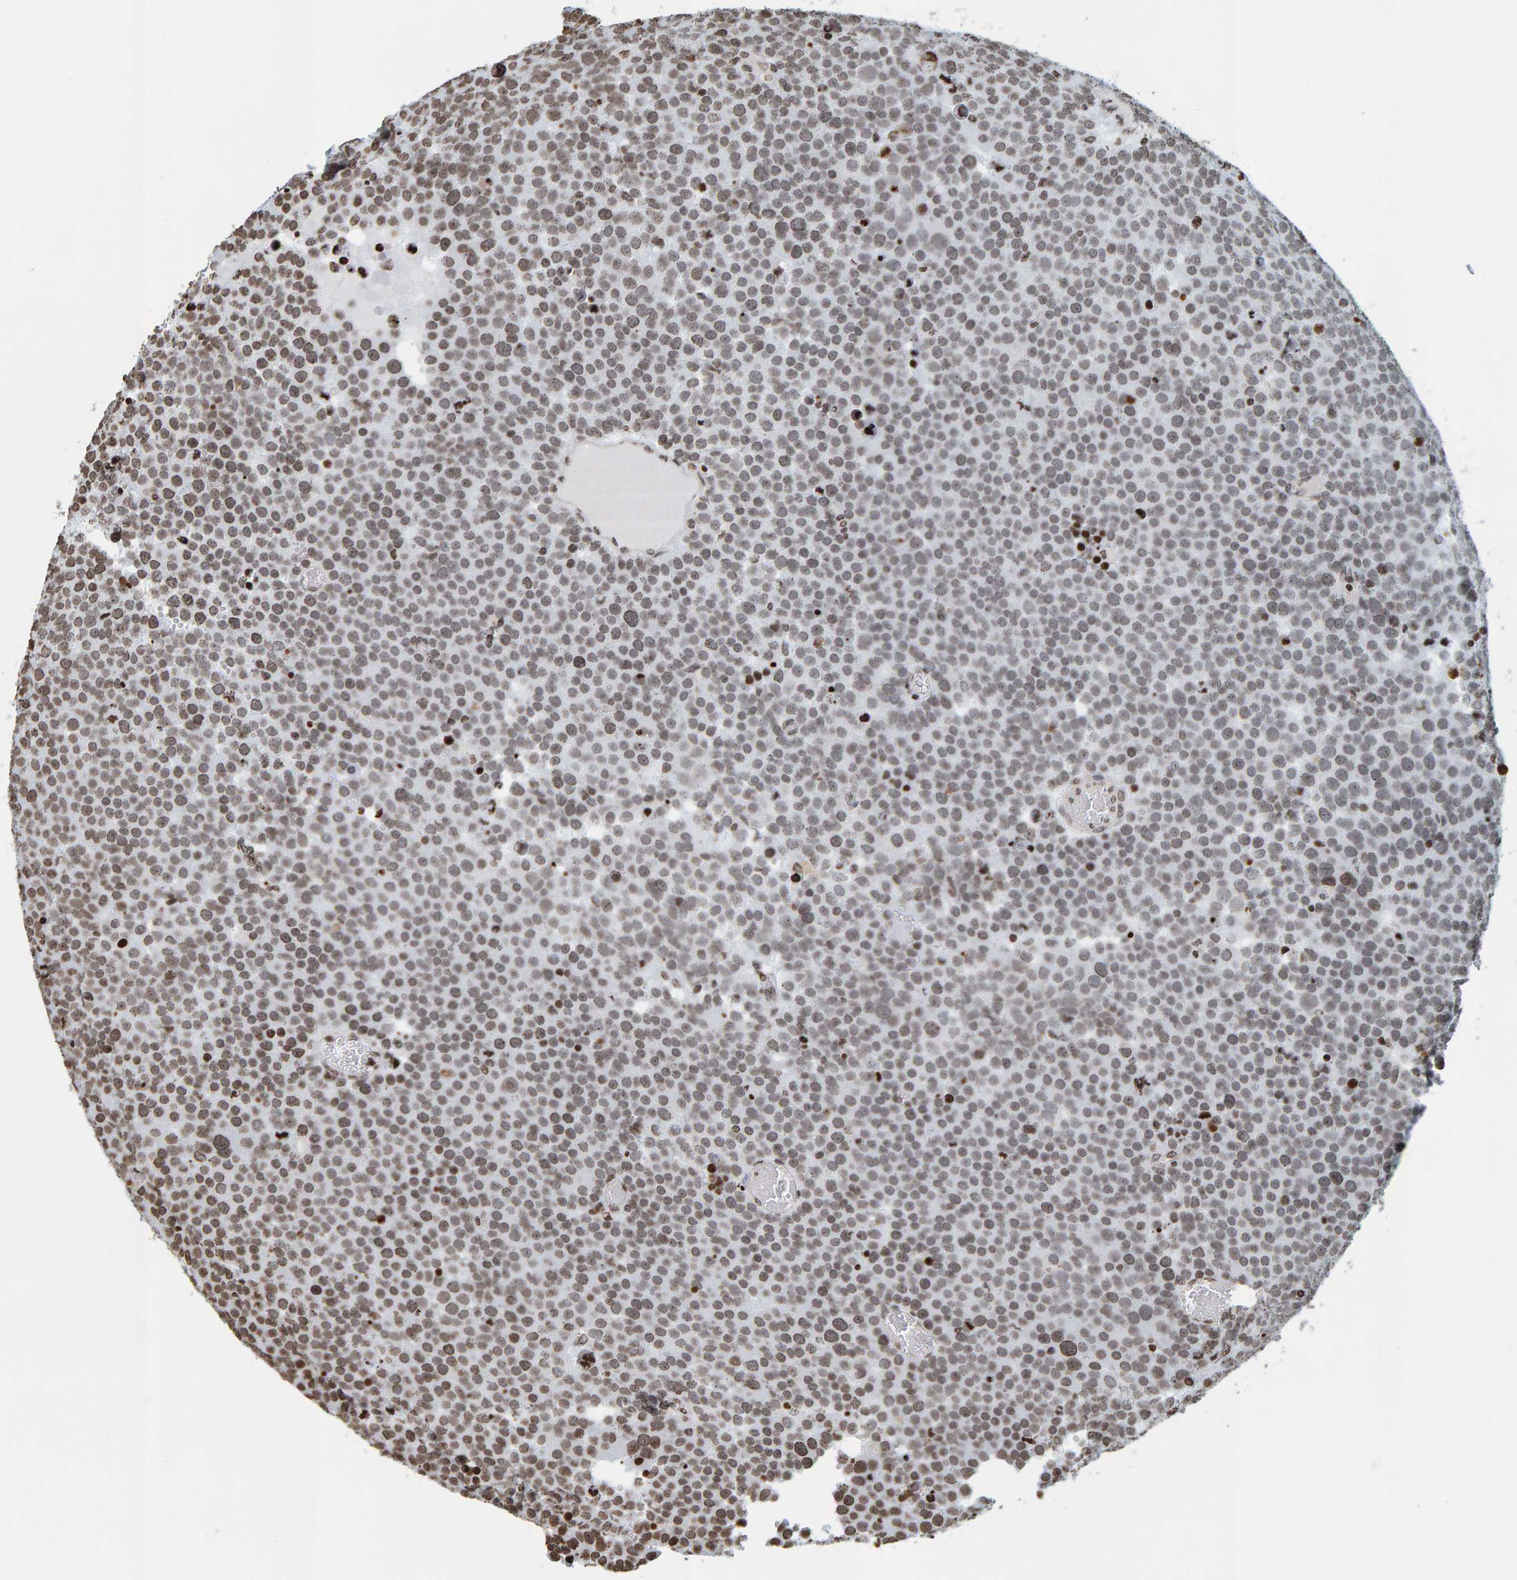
{"staining": {"intensity": "weak", "quantity": ">75%", "location": "nuclear"}, "tissue": "testis cancer", "cell_type": "Tumor cells", "image_type": "cancer", "snomed": [{"axis": "morphology", "description": "Seminoma, NOS"}, {"axis": "topography", "description": "Testis"}], "caption": "This is an image of IHC staining of testis seminoma, which shows weak staining in the nuclear of tumor cells.", "gene": "BRF2", "patient": {"sex": "male", "age": 71}}